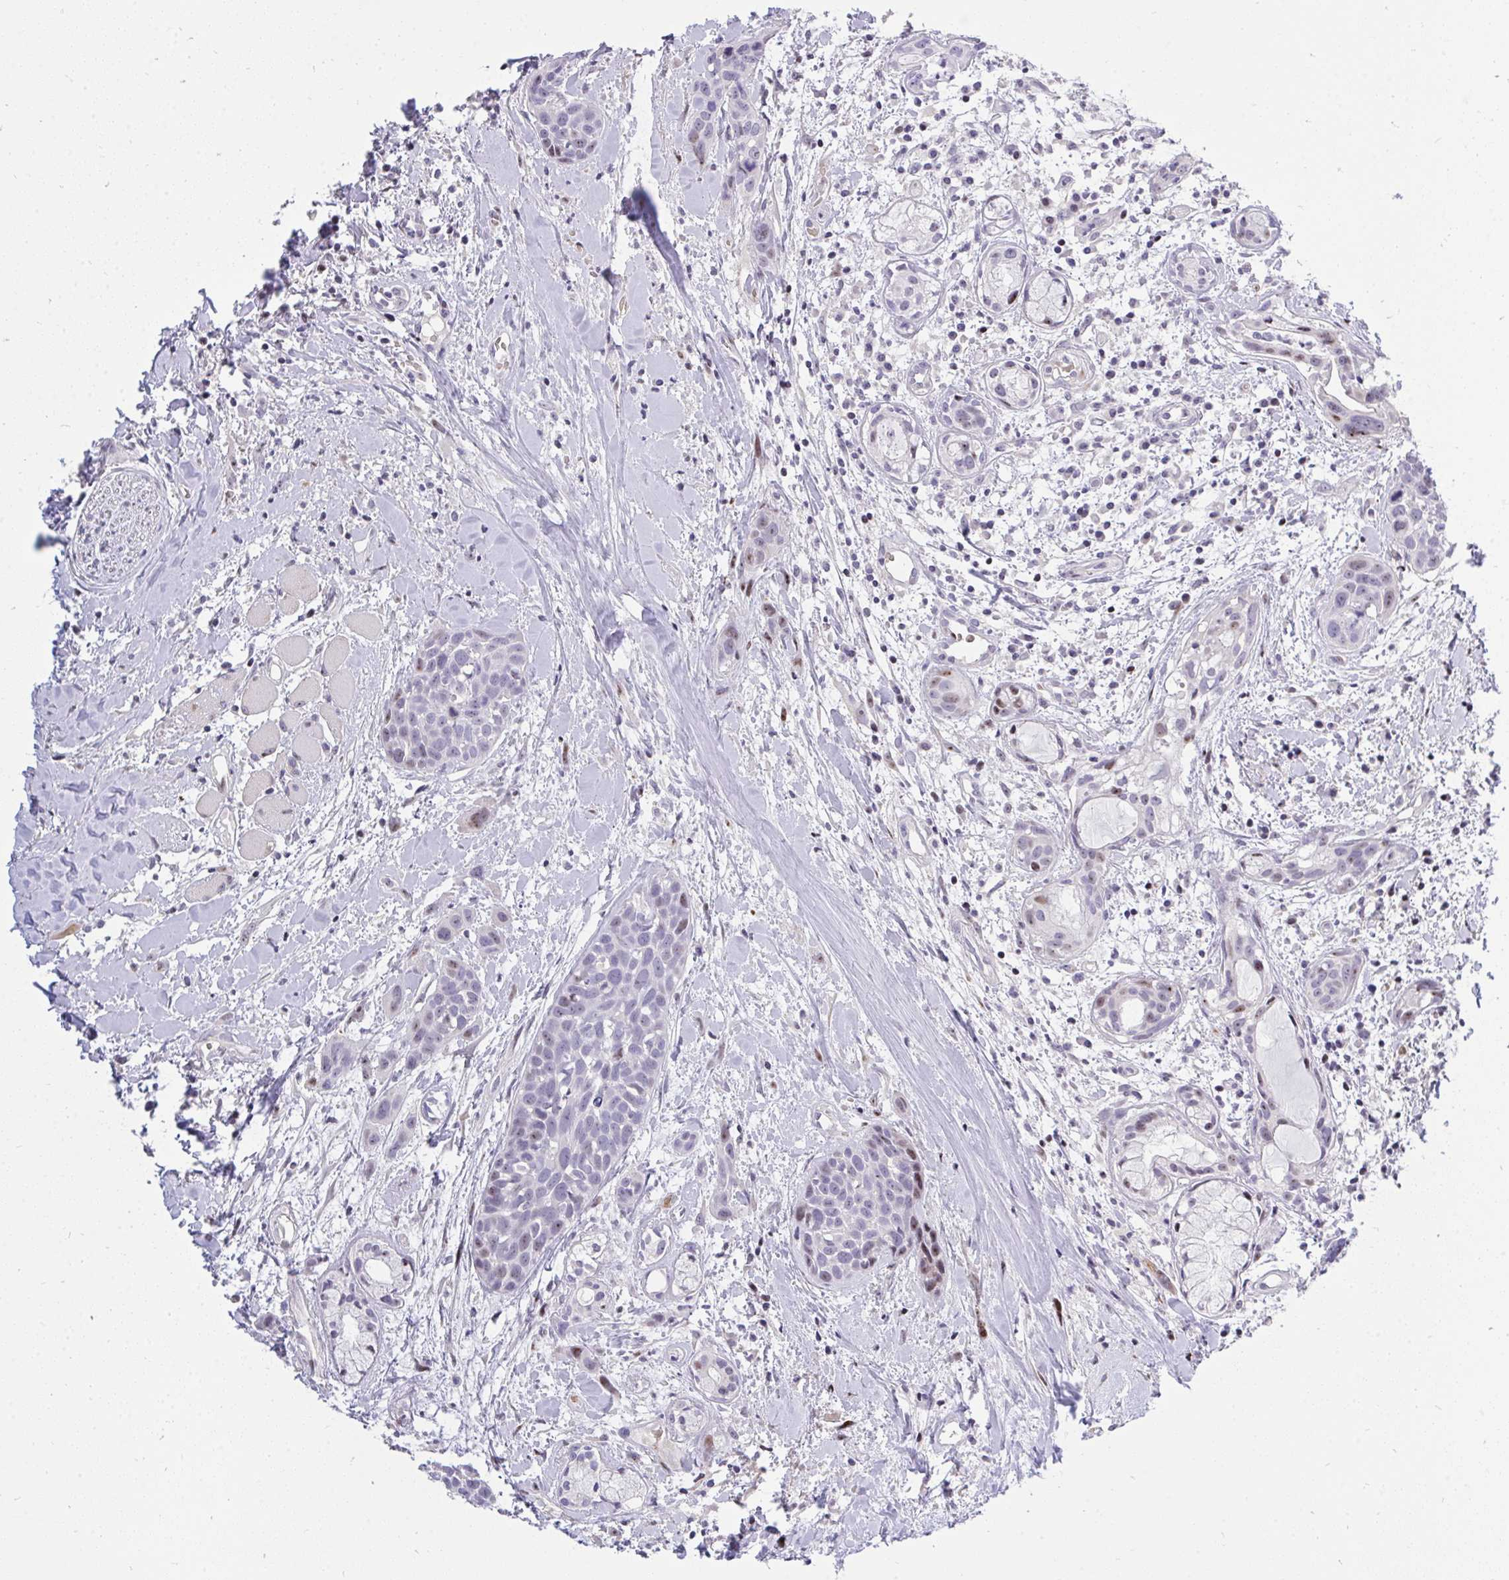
{"staining": {"intensity": "moderate", "quantity": "<25%", "location": "nuclear"}, "tissue": "head and neck cancer", "cell_type": "Tumor cells", "image_type": "cancer", "snomed": [{"axis": "morphology", "description": "Squamous cell carcinoma, NOS"}, {"axis": "topography", "description": "Head-Neck"}], "caption": "Head and neck cancer stained for a protein (brown) reveals moderate nuclear positive staining in about <25% of tumor cells.", "gene": "PLPPR3", "patient": {"sex": "female", "age": 50}}